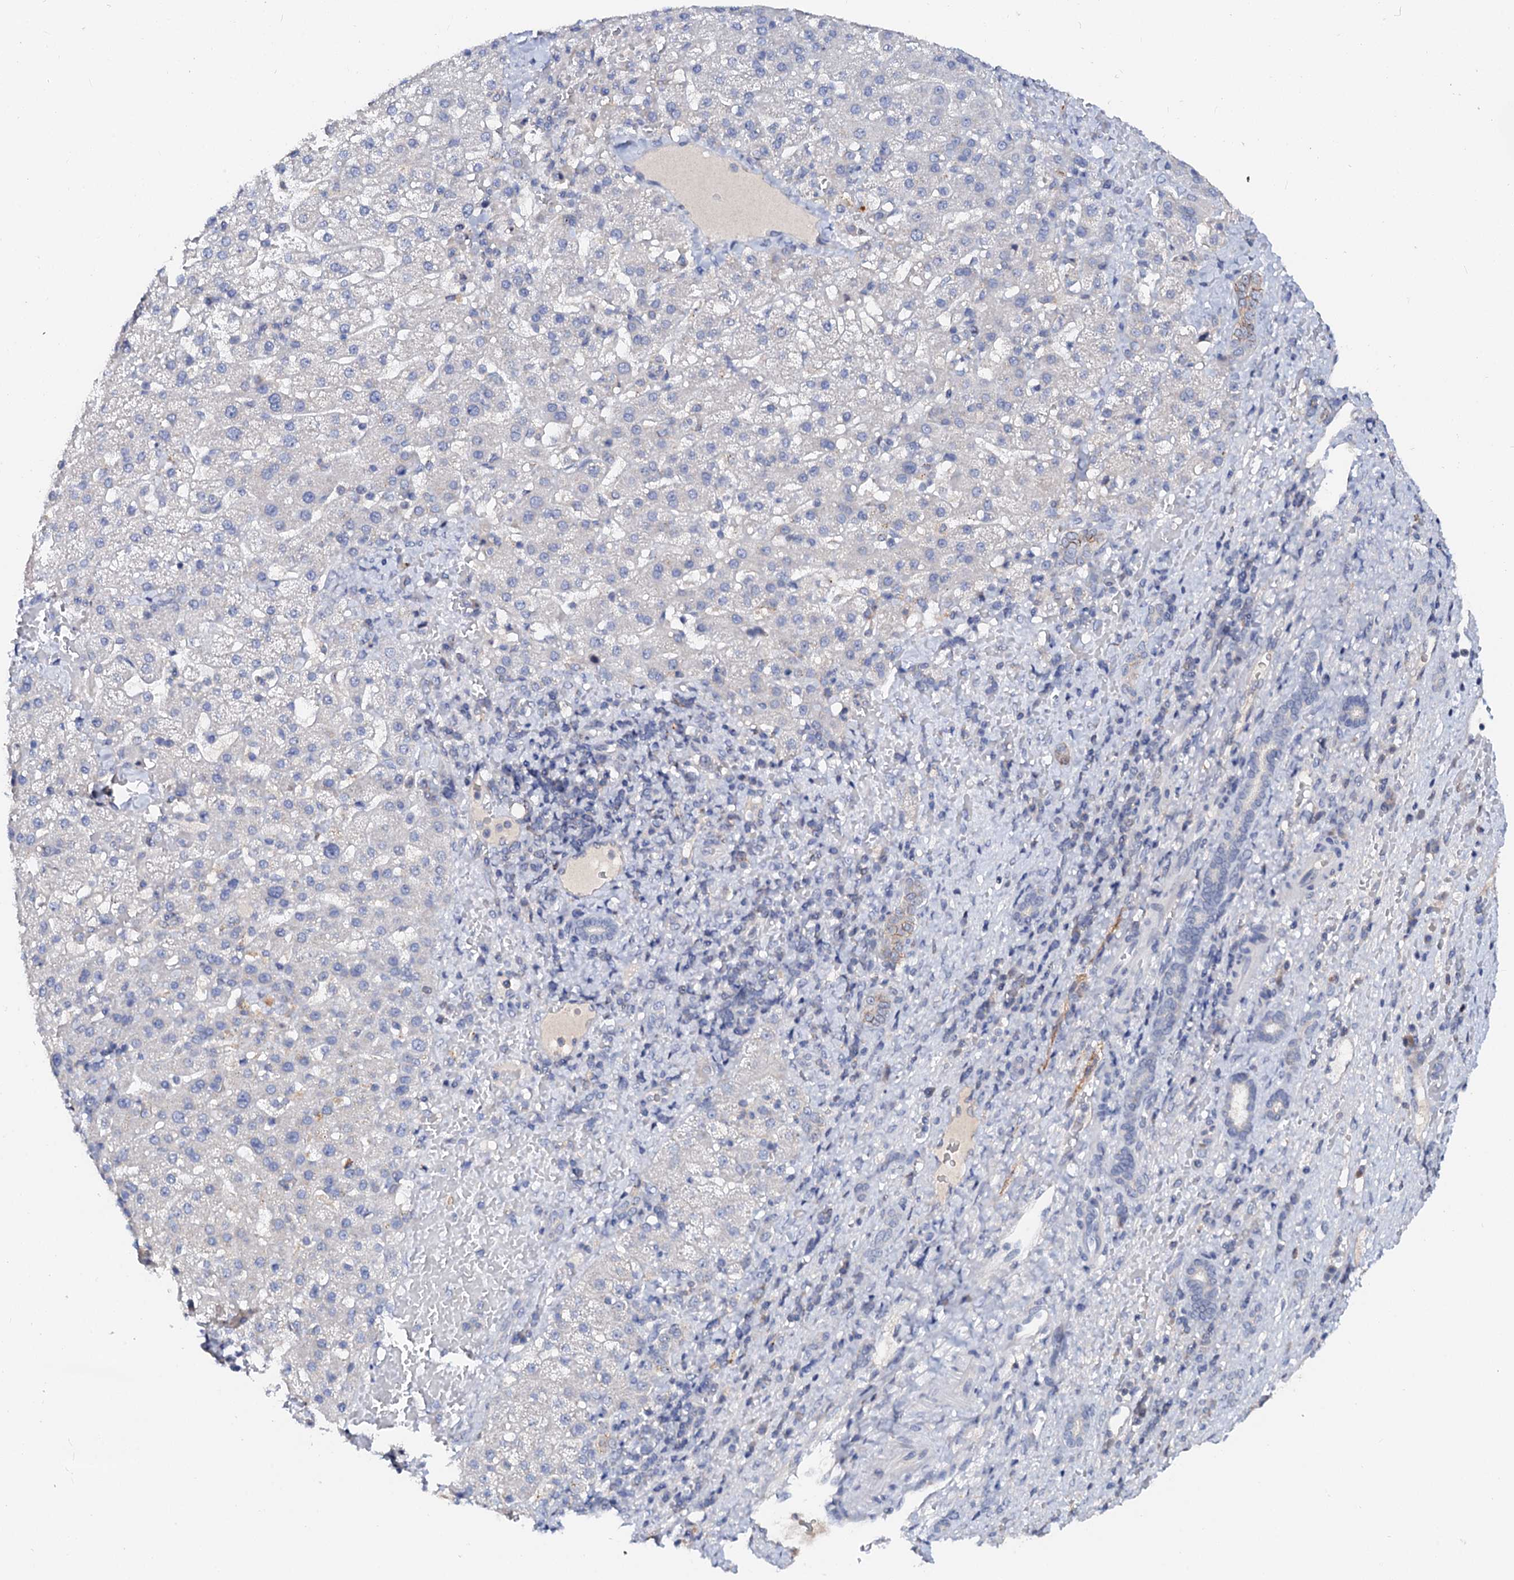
{"staining": {"intensity": "negative", "quantity": "none", "location": "none"}, "tissue": "liver cancer", "cell_type": "Tumor cells", "image_type": "cancer", "snomed": [{"axis": "morphology", "description": "Normal tissue, NOS"}, {"axis": "morphology", "description": "Carcinoma, Hepatocellular, NOS"}, {"axis": "topography", "description": "Liver"}], "caption": "IHC micrograph of neoplastic tissue: human liver cancer stained with DAB (3,3'-diaminobenzidine) shows no significant protein positivity in tumor cells. The staining was performed using DAB (3,3'-diaminobenzidine) to visualize the protein expression in brown, while the nuclei were stained in blue with hematoxylin (Magnification: 20x).", "gene": "NALF1", "patient": {"sex": "male", "age": 57}}